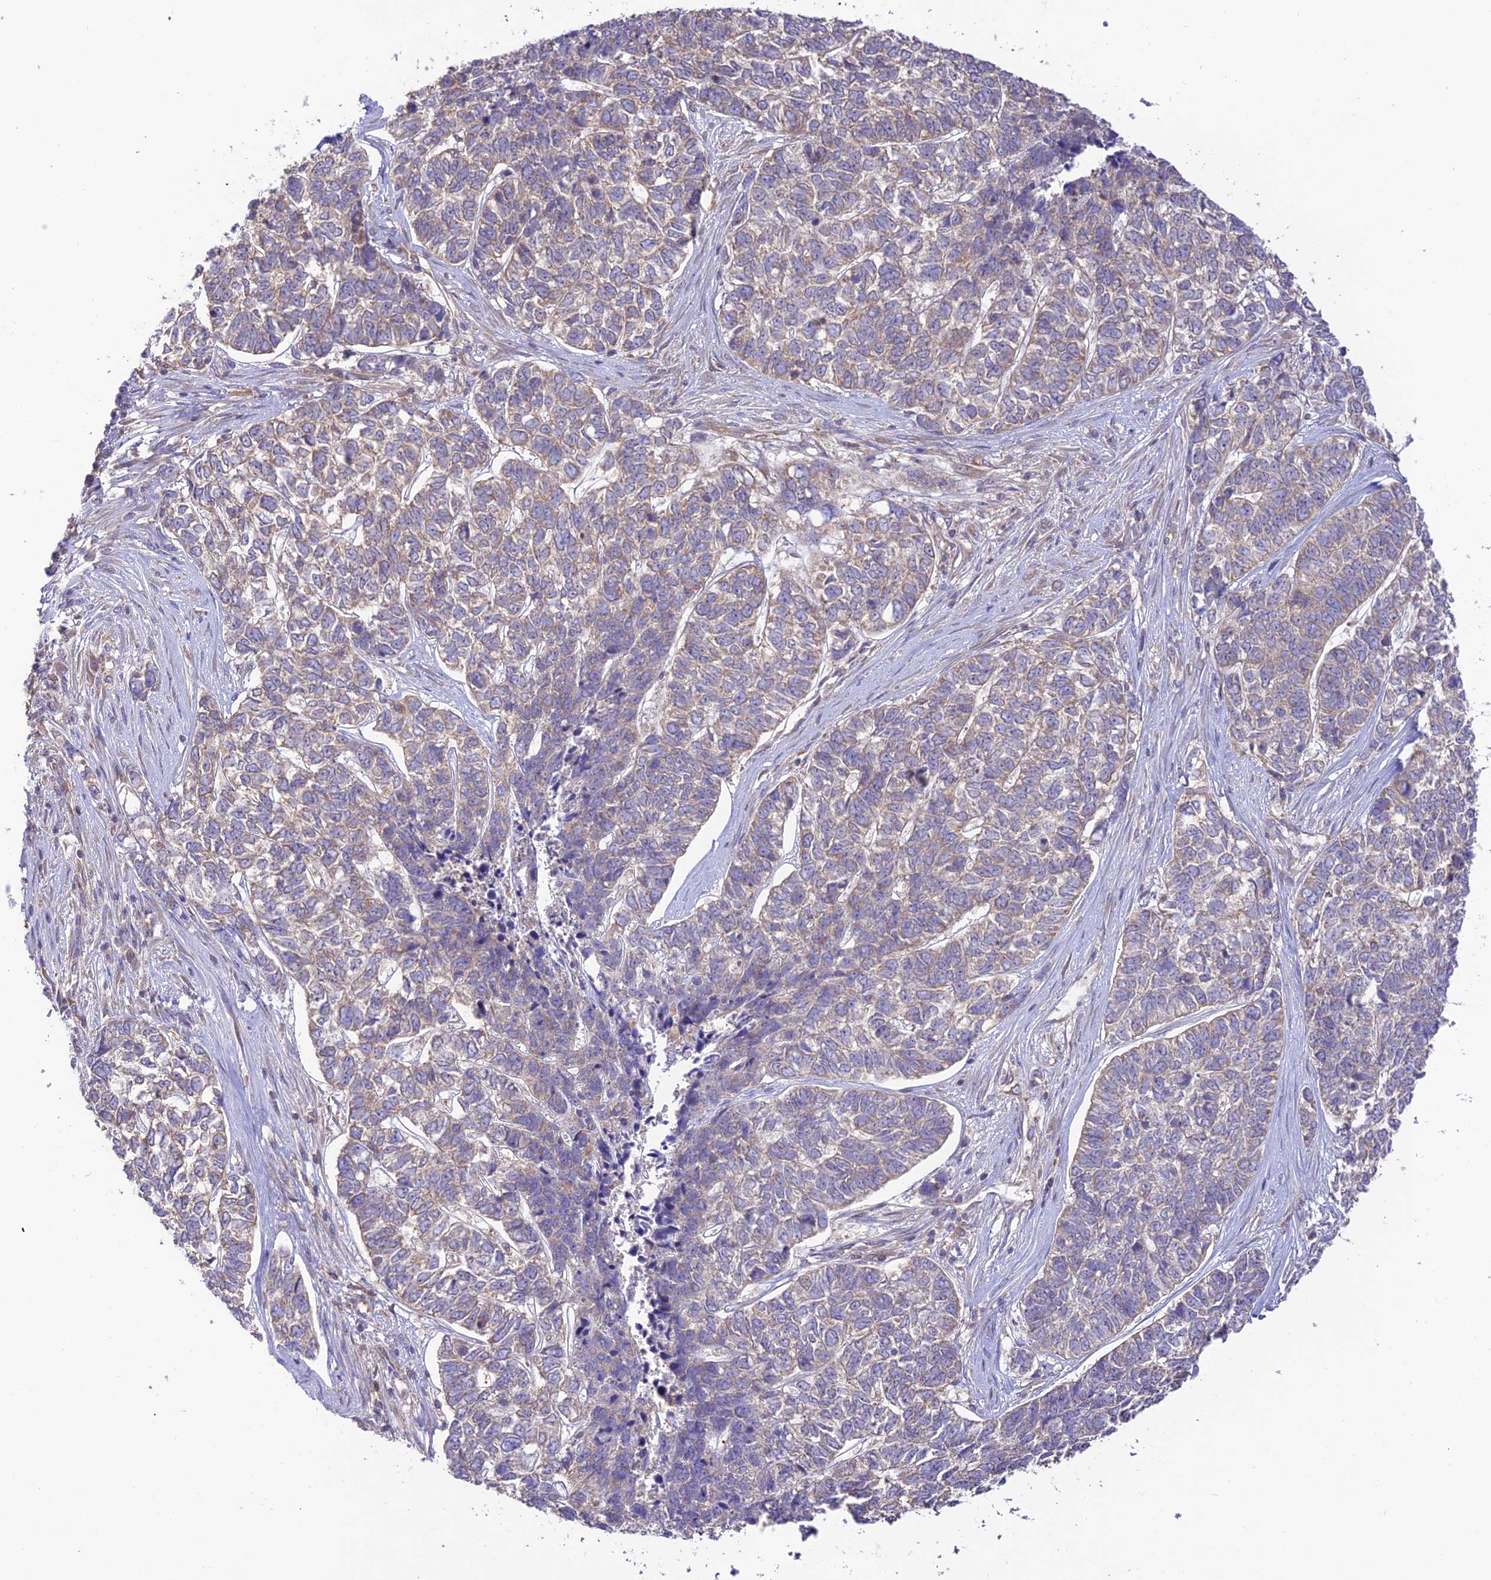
{"staining": {"intensity": "negative", "quantity": "none", "location": "none"}, "tissue": "skin cancer", "cell_type": "Tumor cells", "image_type": "cancer", "snomed": [{"axis": "morphology", "description": "Basal cell carcinoma"}, {"axis": "topography", "description": "Skin"}], "caption": "Tumor cells are negative for protein expression in human skin cancer. Nuclei are stained in blue.", "gene": "TMEM259", "patient": {"sex": "female", "age": 65}}